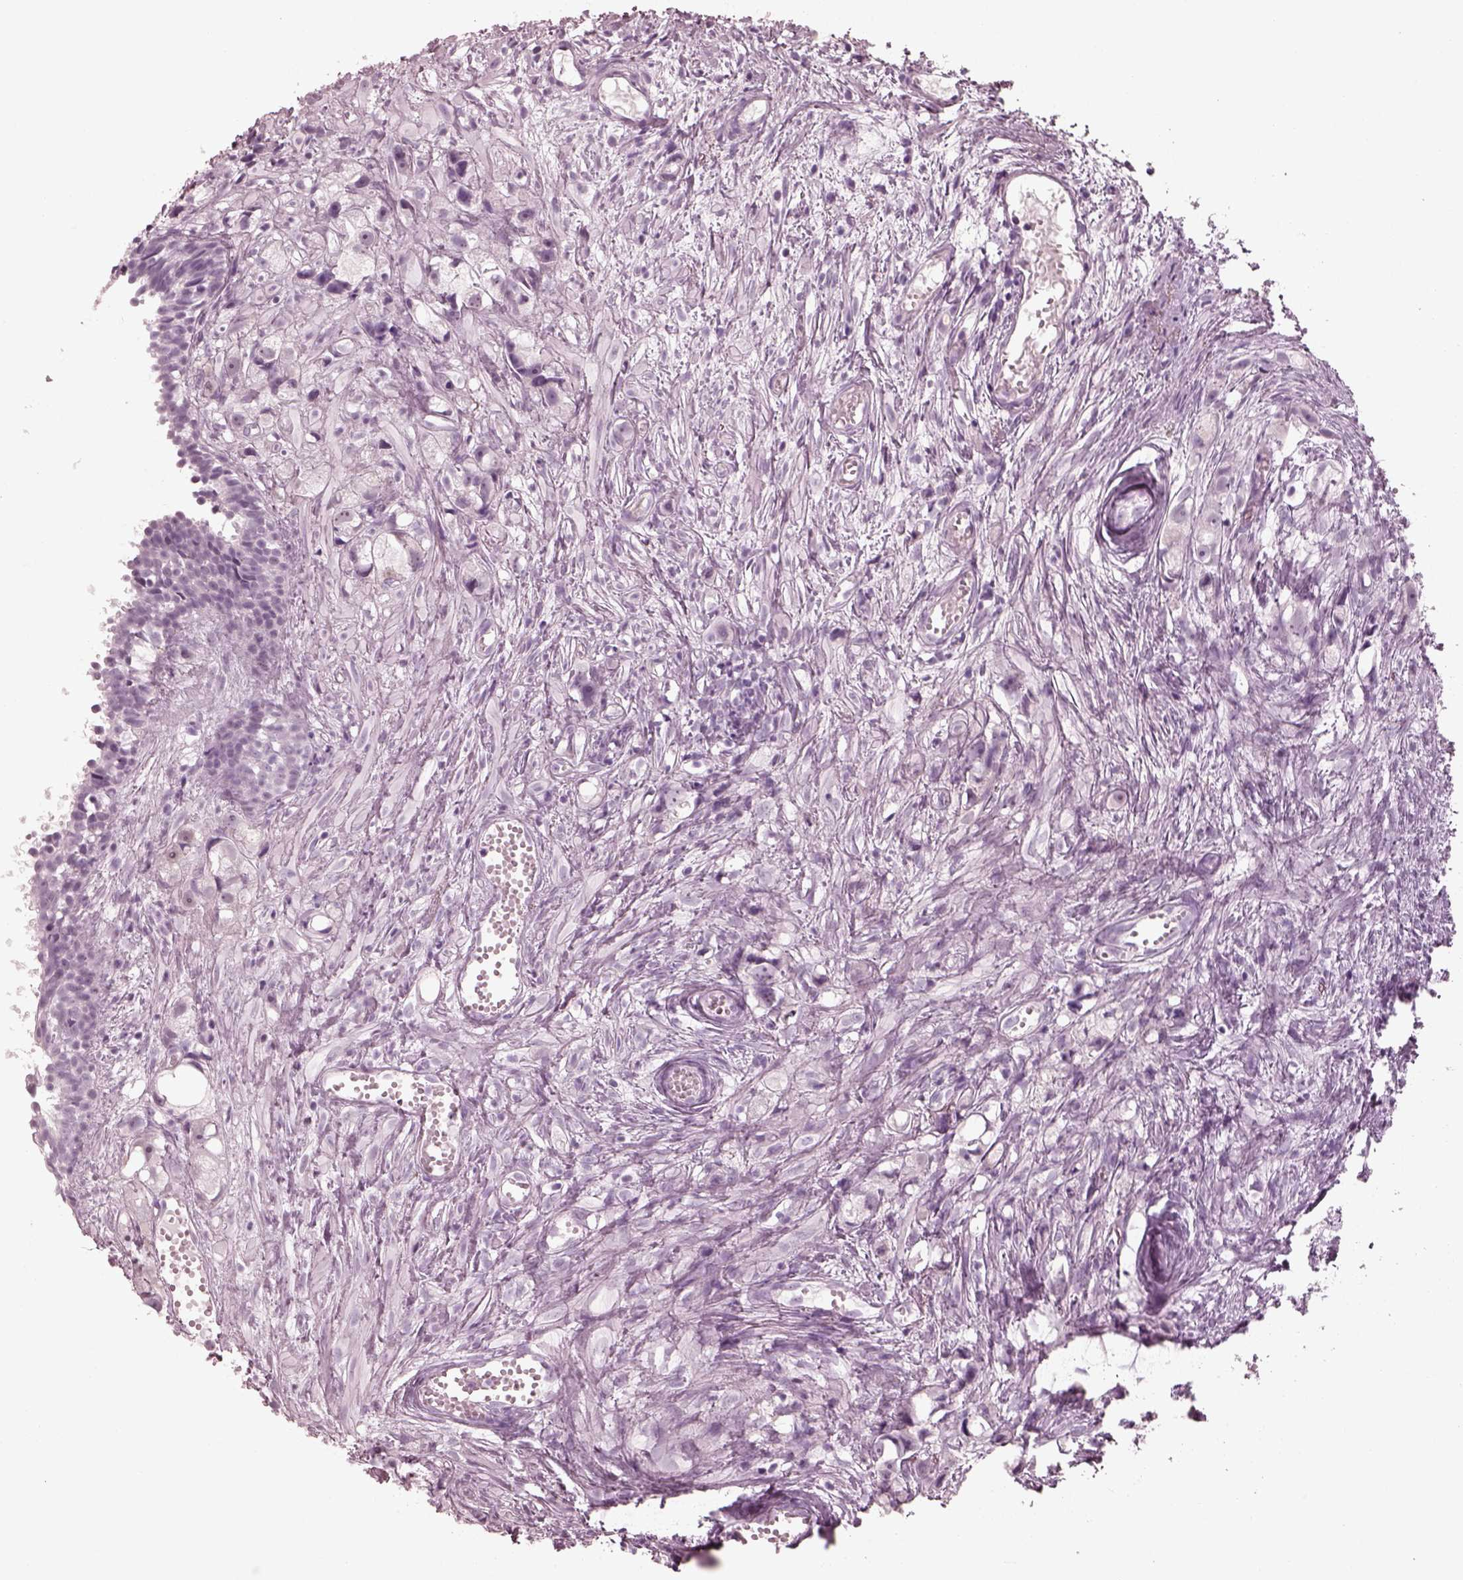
{"staining": {"intensity": "negative", "quantity": "none", "location": "none"}, "tissue": "prostate cancer", "cell_type": "Tumor cells", "image_type": "cancer", "snomed": [{"axis": "morphology", "description": "Adenocarcinoma, High grade"}, {"axis": "topography", "description": "Prostate"}], "caption": "Immunohistochemical staining of human prostate cancer reveals no significant expression in tumor cells. (Stains: DAB immunohistochemistry (IHC) with hematoxylin counter stain, Microscopy: brightfield microscopy at high magnification).", "gene": "C2orf81", "patient": {"sex": "male", "age": 75}}